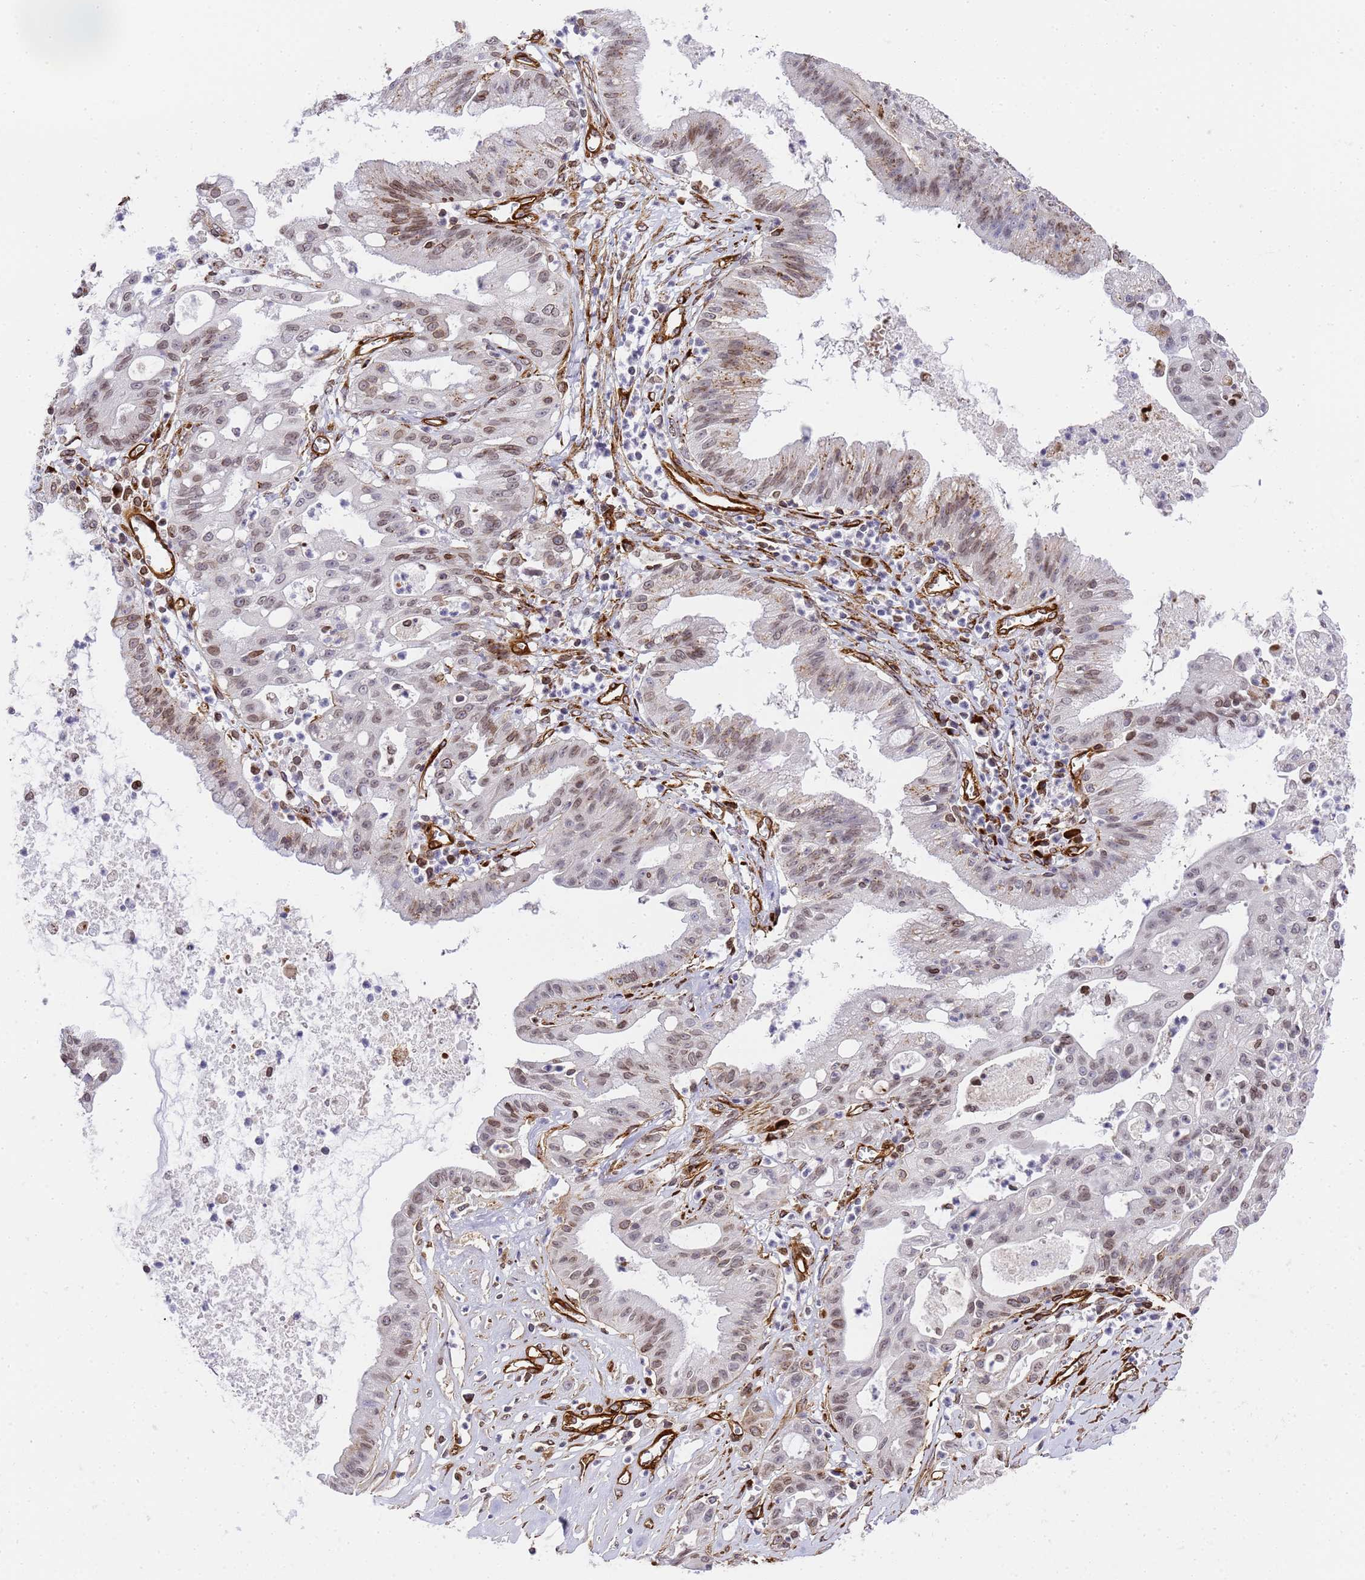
{"staining": {"intensity": "moderate", "quantity": "<25%", "location": "cytoplasmic/membranous,nuclear"}, "tissue": "ovarian cancer", "cell_type": "Tumor cells", "image_type": "cancer", "snomed": [{"axis": "morphology", "description": "Cystadenocarcinoma, mucinous, NOS"}, {"axis": "topography", "description": "Ovary"}], "caption": "Ovarian mucinous cystadenocarcinoma stained for a protein exhibits moderate cytoplasmic/membranous and nuclear positivity in tumor cells.", "gene": "IGFBP7", "patient": {"sex": "female", "age": 70}}